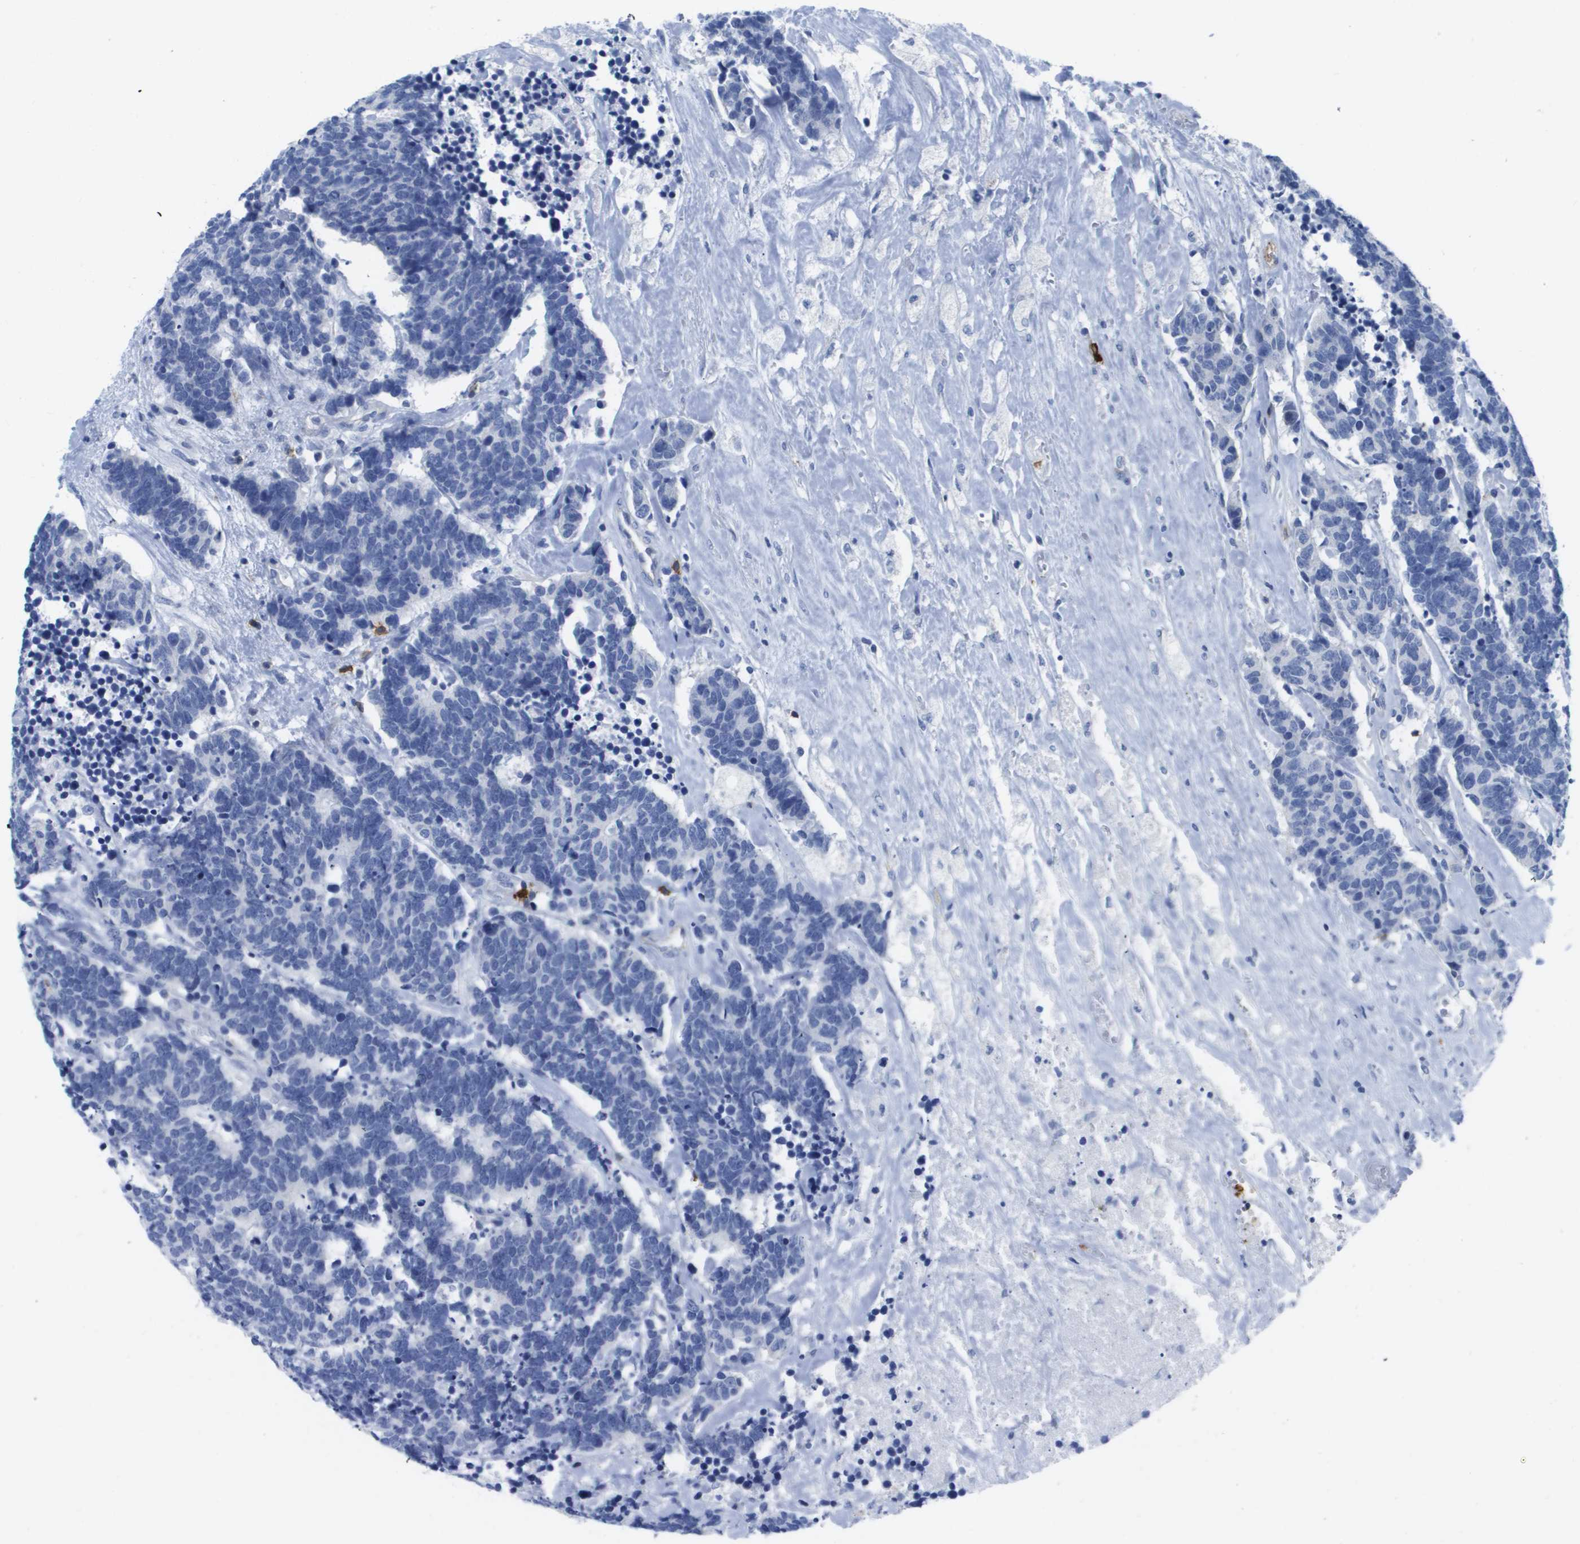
{"staining": {"intensity": "negative", "quantity": "none", "location": "none"}, "tissue": "carcinoid", "cell_type": "Tumor cells", "image_type": "cancer", "snomed": [{"axis": "morphology", "description": "Carcinoma, NOS"}, {"axis": "morphology", "description": "Carcinoid, malignant, NOS"}, {"axis": "topography", "description": "Urinary bladder"}], "caption": "IHC image of carcinoid stained for a protein (brown), which displays no expression in tumor cells. (Immunohistochemistry (ihc), brightfield microscopy, high magnification).", "gene": "MS4A1", "patient": {"sex": "male", "age": 57}}